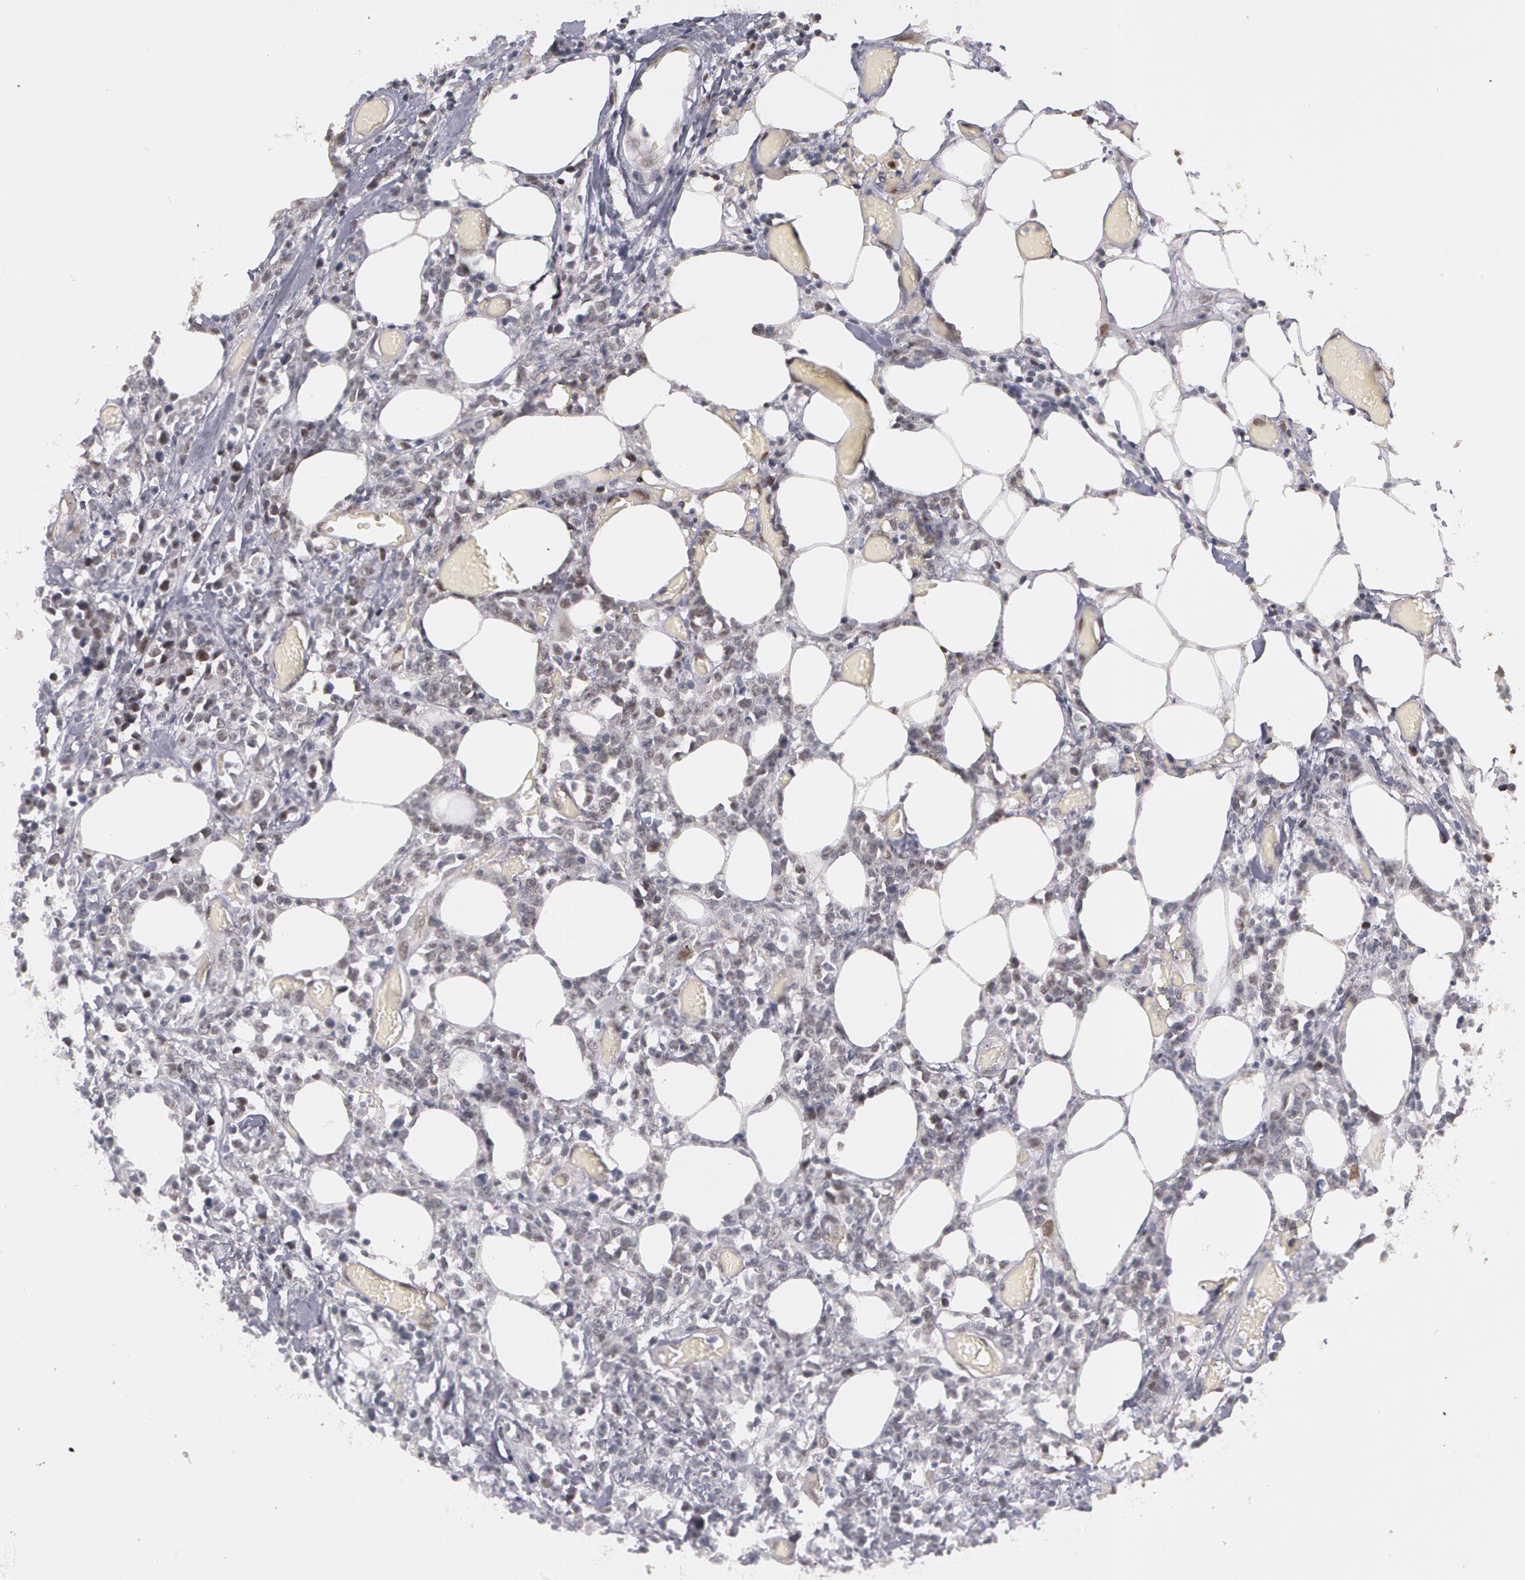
{"staining": {"intensity": "negative", "quantity": "none", "location": "none"}, "tissue": "lymphoma", "cell_type": "Tumor cells", "image_type": "cancer", "snomed": [{"axis": "morphology", "description": "Malignant lymphoma, non-Hodgkin's type, High grade"}, {"axis": "topography", "description": "Colon"}], "caption": "There is no significant expression in tumor cells of high-grade malignant lymphoma, non-Hodgkin's type.", "gene": "PRICKLE1", "patient": {"sex": "male", "age": 82}}